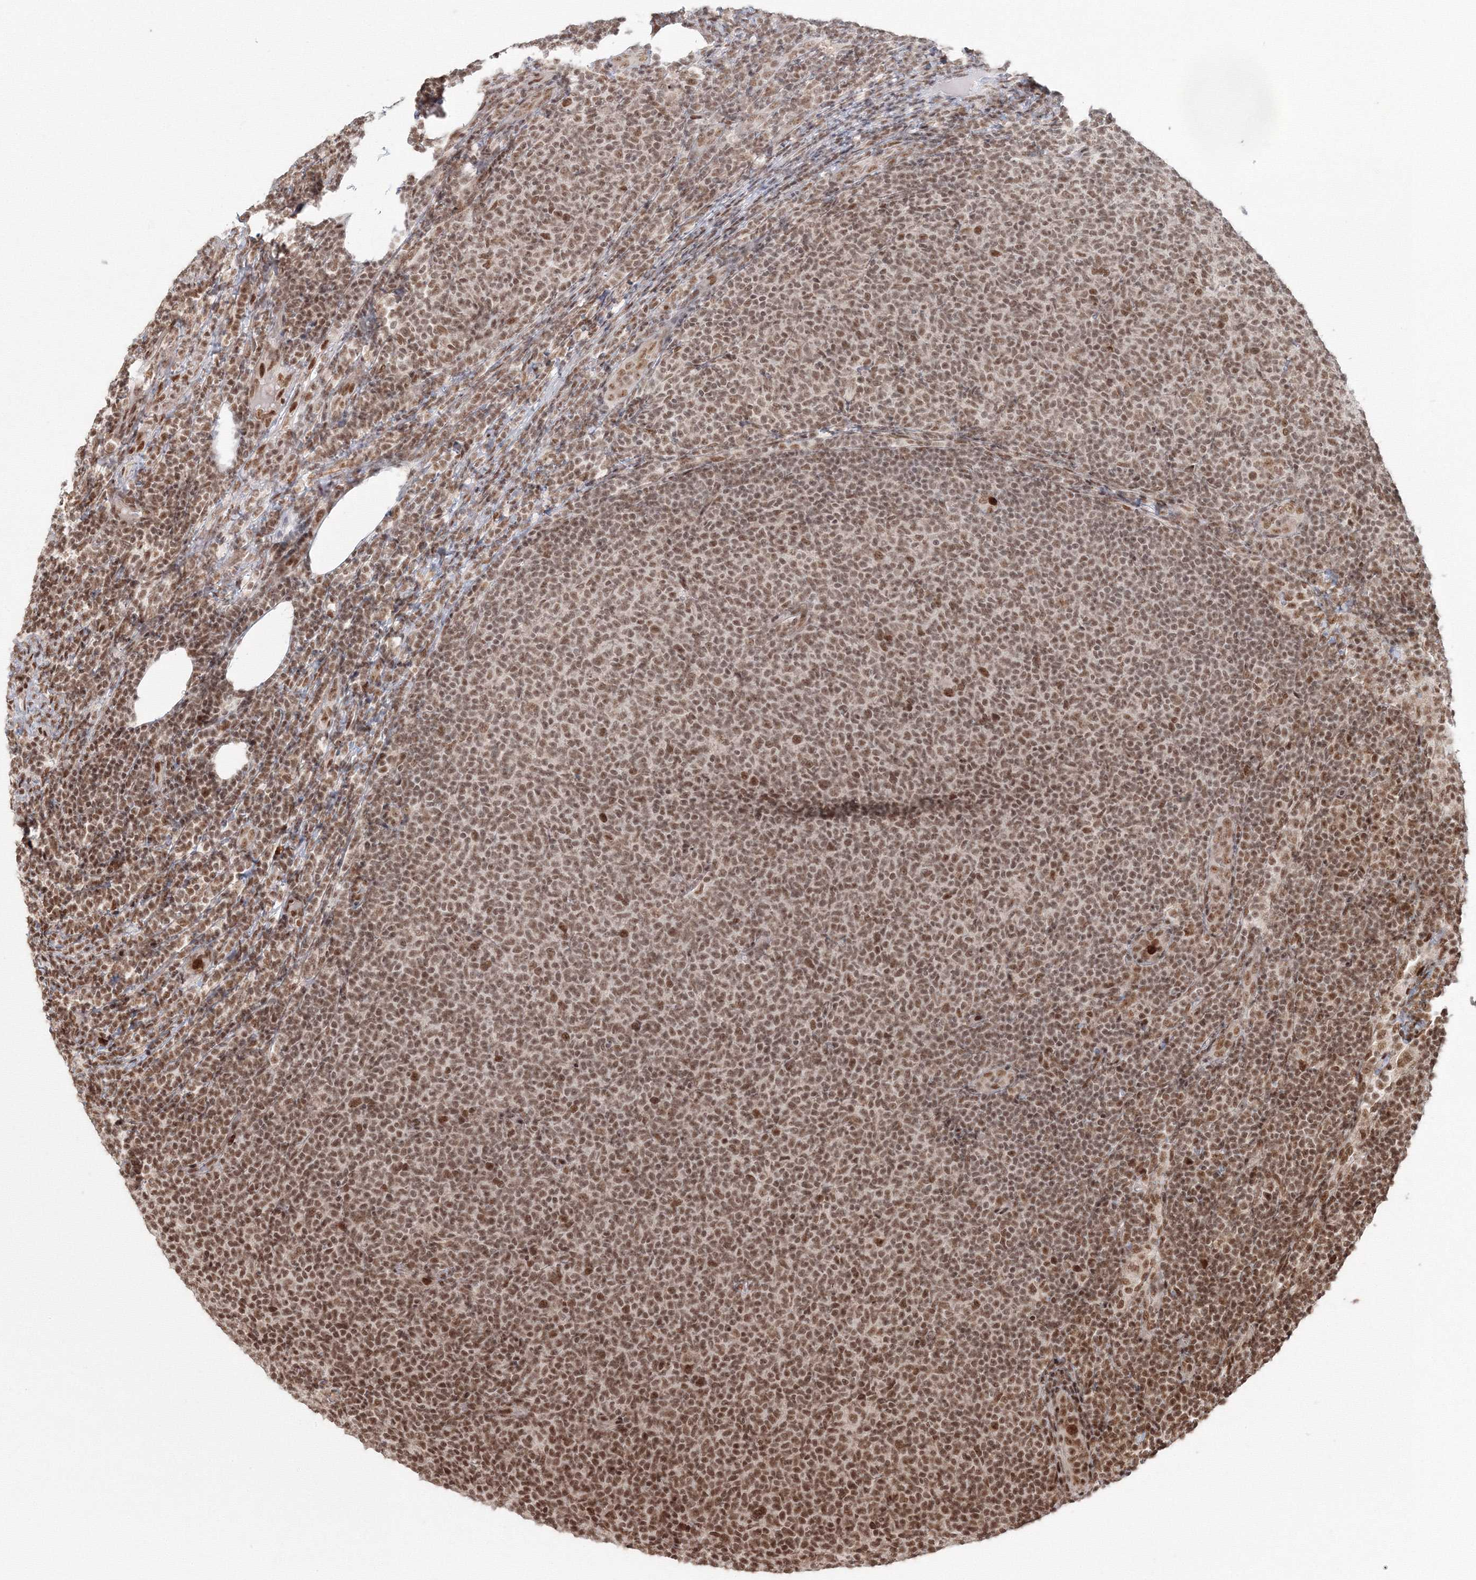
{"staining": {"intensity": "moderate", "quantity": ">75%", "location": "nuclear"}, "tissue": "lymphoma", "cell_type": "Tumor cells", "image_type": "cancer", "snomed": [{"axis": "morphology", "description": "Malignant lymphoma, non-Hodgkin's type, Low grade"}, {"axis": "topography", "description": "Lymph node"}], "caption": "Malignant lymphoma, non-Hodgkin's type (low-grade) was stained to show a protein in brown. There is medium levels of moderate nuclear staining in approximately >75% of tumor cells.", "gene": "KIF20A", "patient": {"sex": "male", "age": 66}}